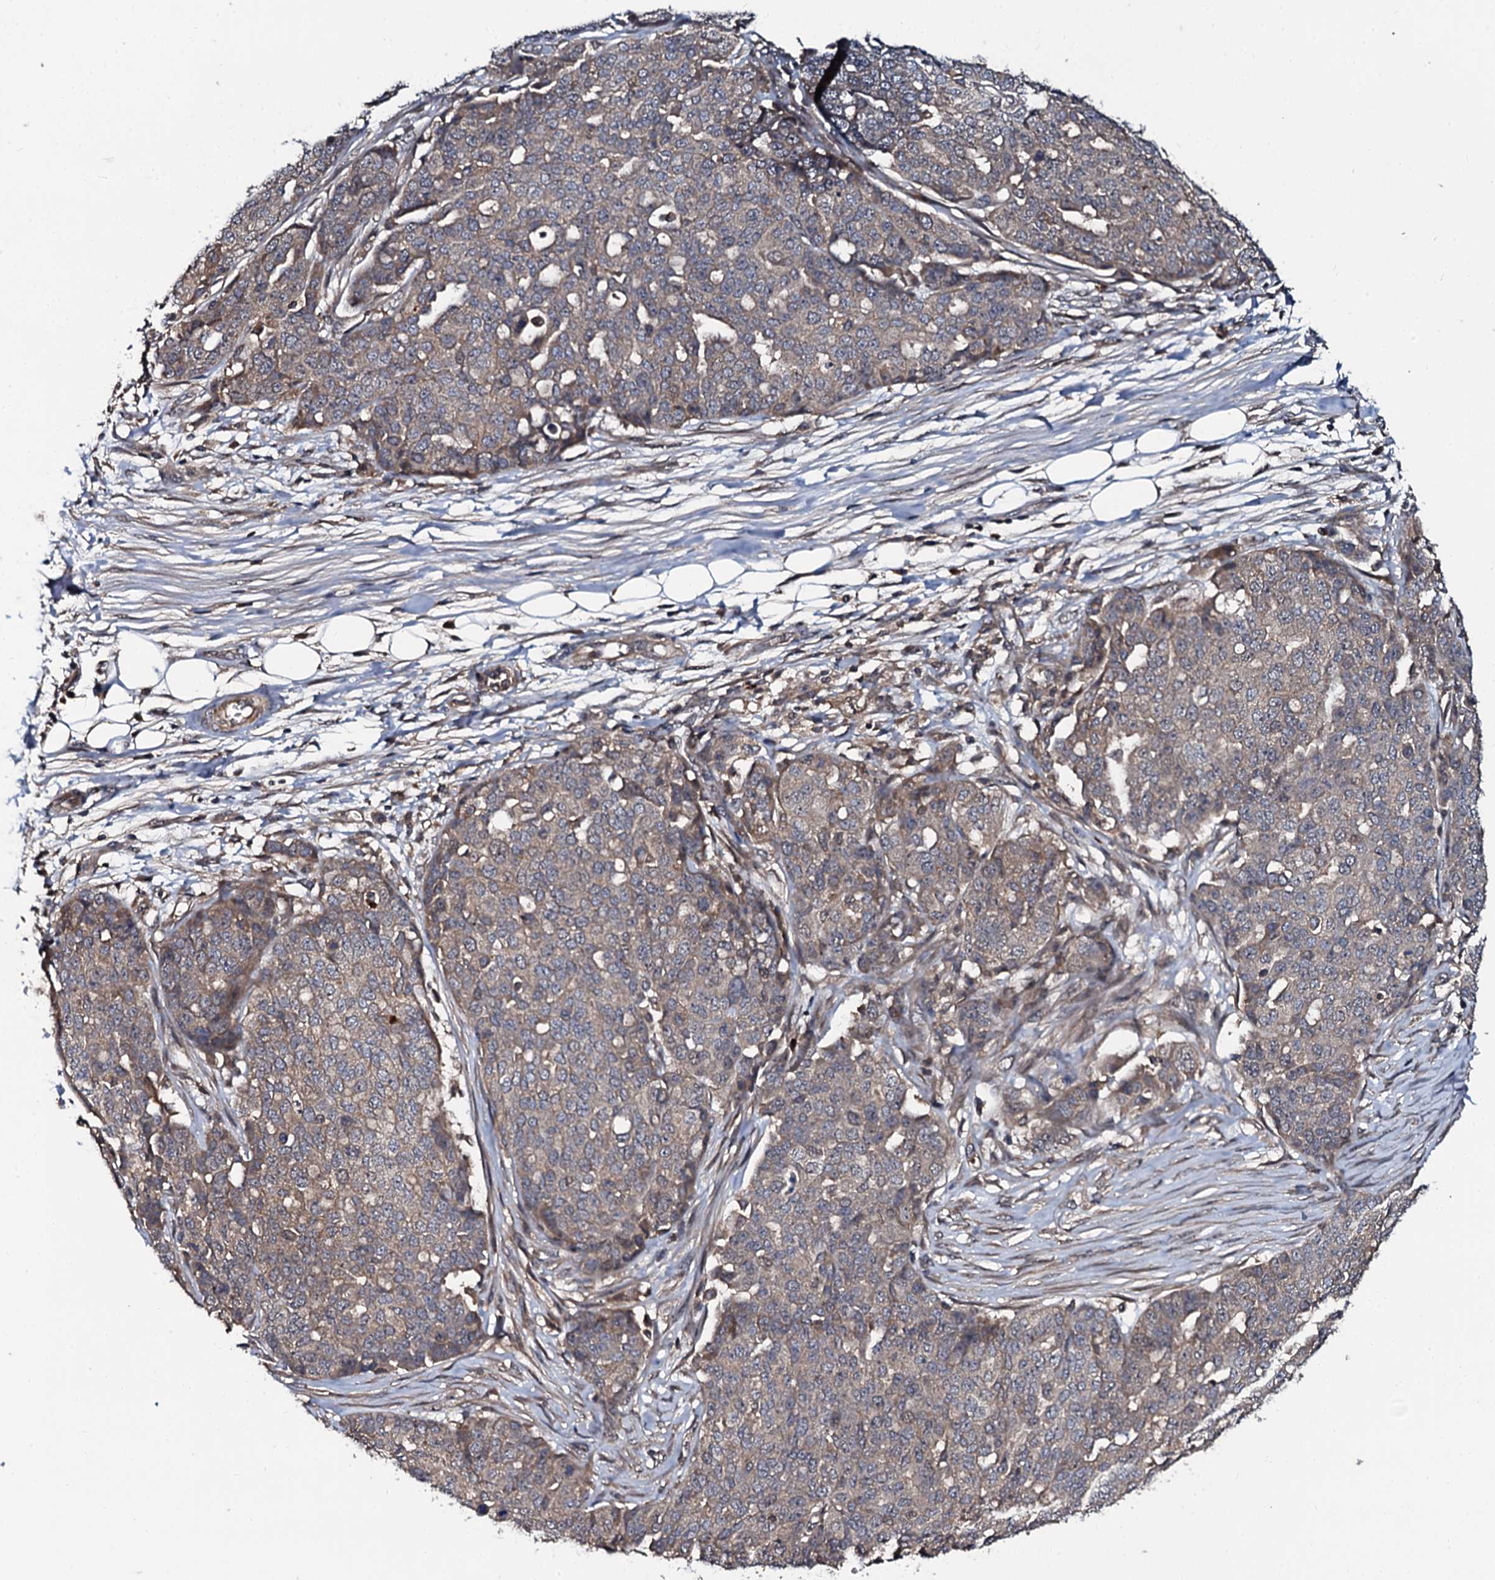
{"staining": {"intensity": "weak", "quantity": "25%-75%", "location": "cytoplasmic/membranous"}, "tissue": "ovarian cancer", "cell_type": "Tumor cells", "image_type": "cancer", "snomed": [{"axis": "morphology", "description": "Cystadenocarcinoma, serous, NOS"}, {"axis": "topography", "description": "Soft tissue"}, {"axis": "topography", "description": "Ovary"}], "caption": "Protein staining demonstrates weak cytoplasmic/membranous expression in about 25%-75% of tumor cells in serous cystadenocarcinoma (ovarian). (brown staining indicates protein expression, while blue staining denotes nuclei).", "gene": "N4BP1", "patient": {"sex": "female", "age": 57}}